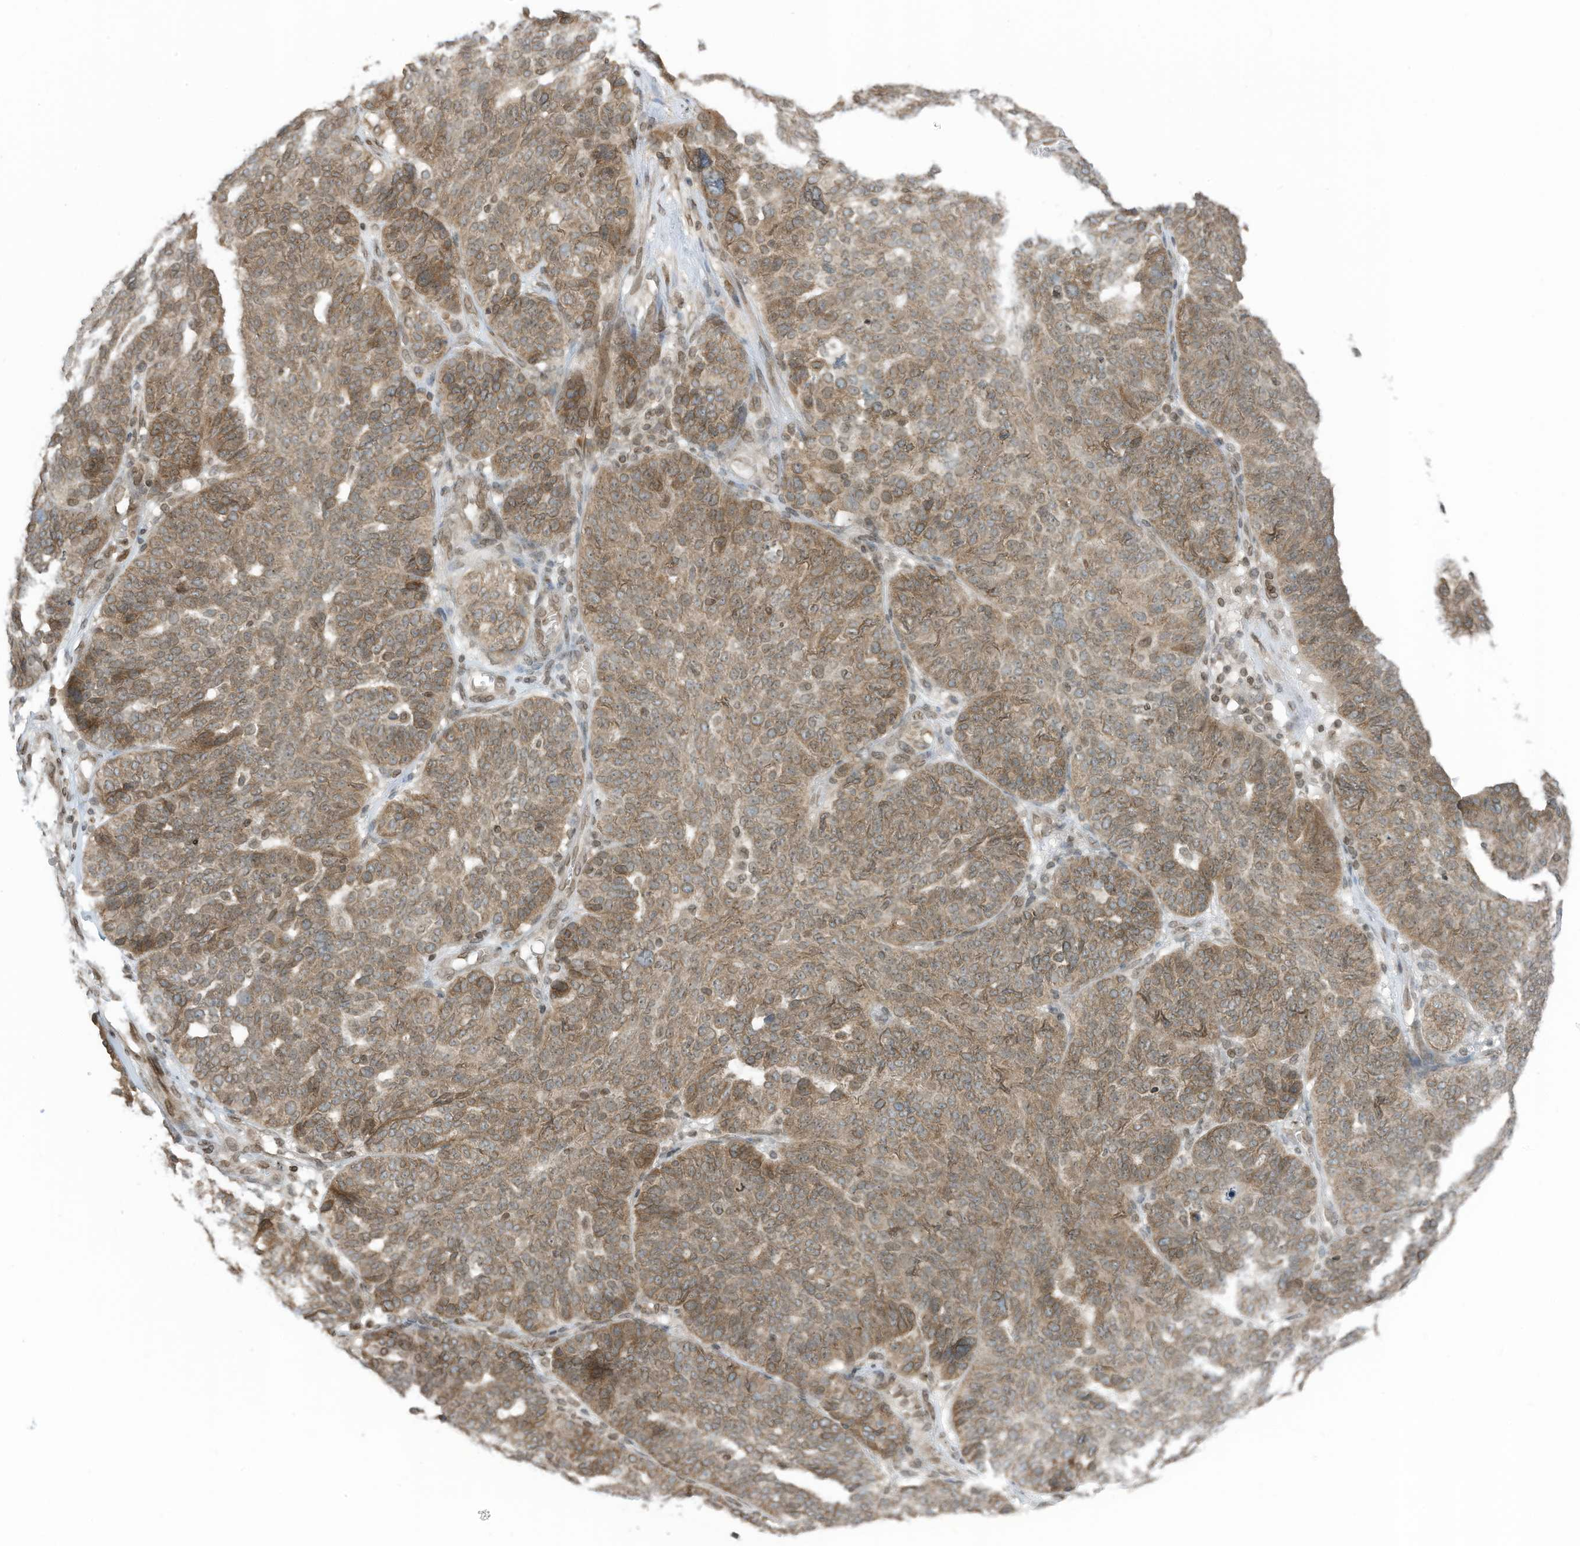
{"staining": {"intensity": "weak", "quantity": ">75%", "location": "cytoplasmic/membranous,nuclear"}, "tissue": "ovarian cancer", "cell_type": "Tumor cells", "image_type": "cancer", "snomed": [{"axis": "morphology", "description": "Cystadenocarcinoma, serous, NOS"}, {"axis": "topography", "description": "Ovary"}], "caption": "Immunohistochemical staining of human ovarian cancer (serous cystadenocarcinoma) demonstrates weak cytoplasmic/membranous and nuclear protein staining in about >75% of tumor cells.", "gene": "RABL3", "patient": {"sex": "female", "age": 59}}